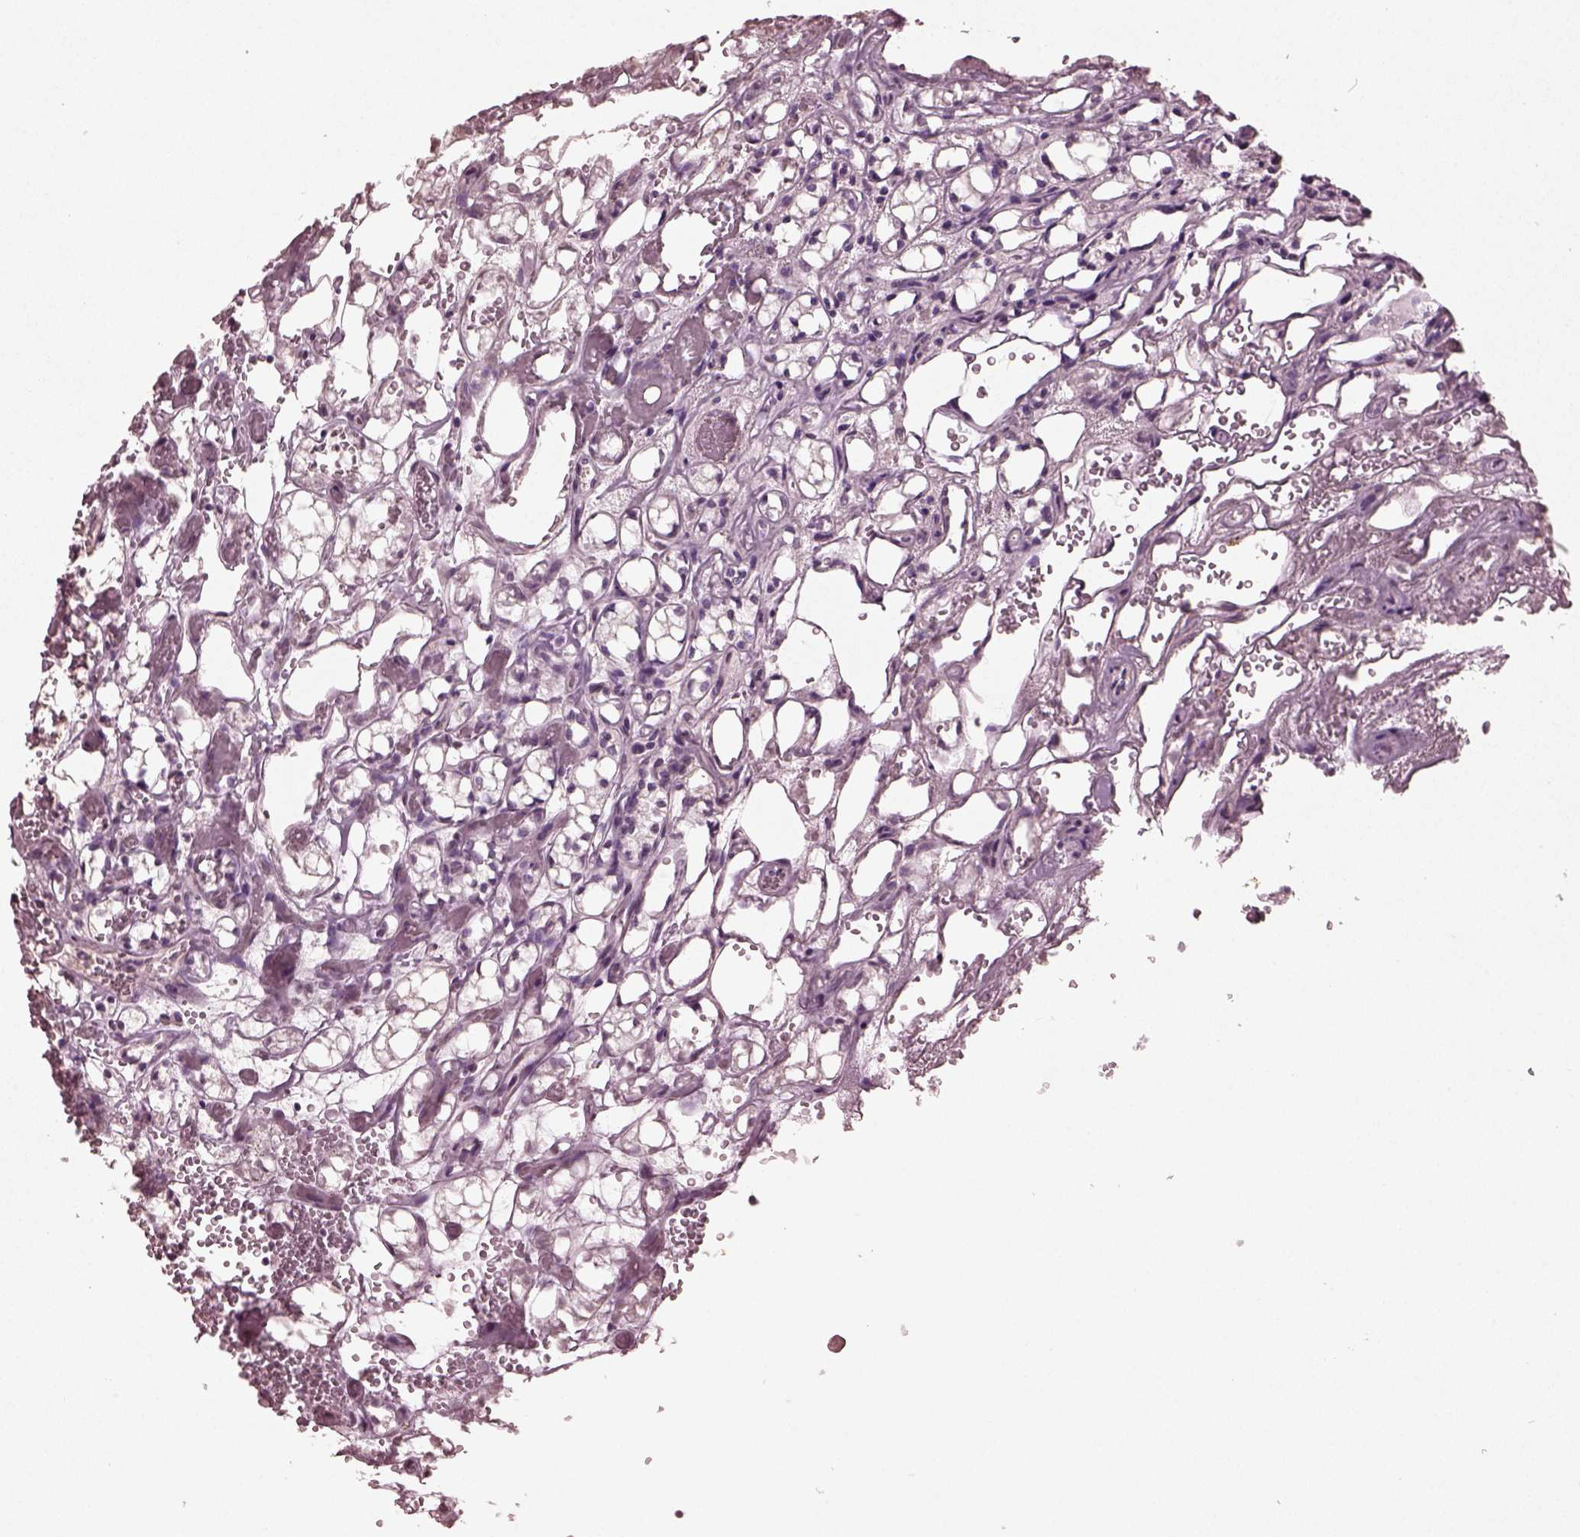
{"staining": {"intensity": "negative", "quantity": "none", "location": "none"}, "tissue": "renal cancer", "cell_type": "Tumor cells", "image_type": "cancer", "snomed": [{"axis": "morphology", "description": "Adenocarcinoma, NOS"}, {"axis": "topography", "description": "Kidney"}], "caption": "The image reveals no significant positivity in tumor cells of renal cancer. (Immunohistochemistry, brightfield microscopy, high magnification).", "gene": "IL18RAP", "patient": {"sex": "female", "age": 69}}